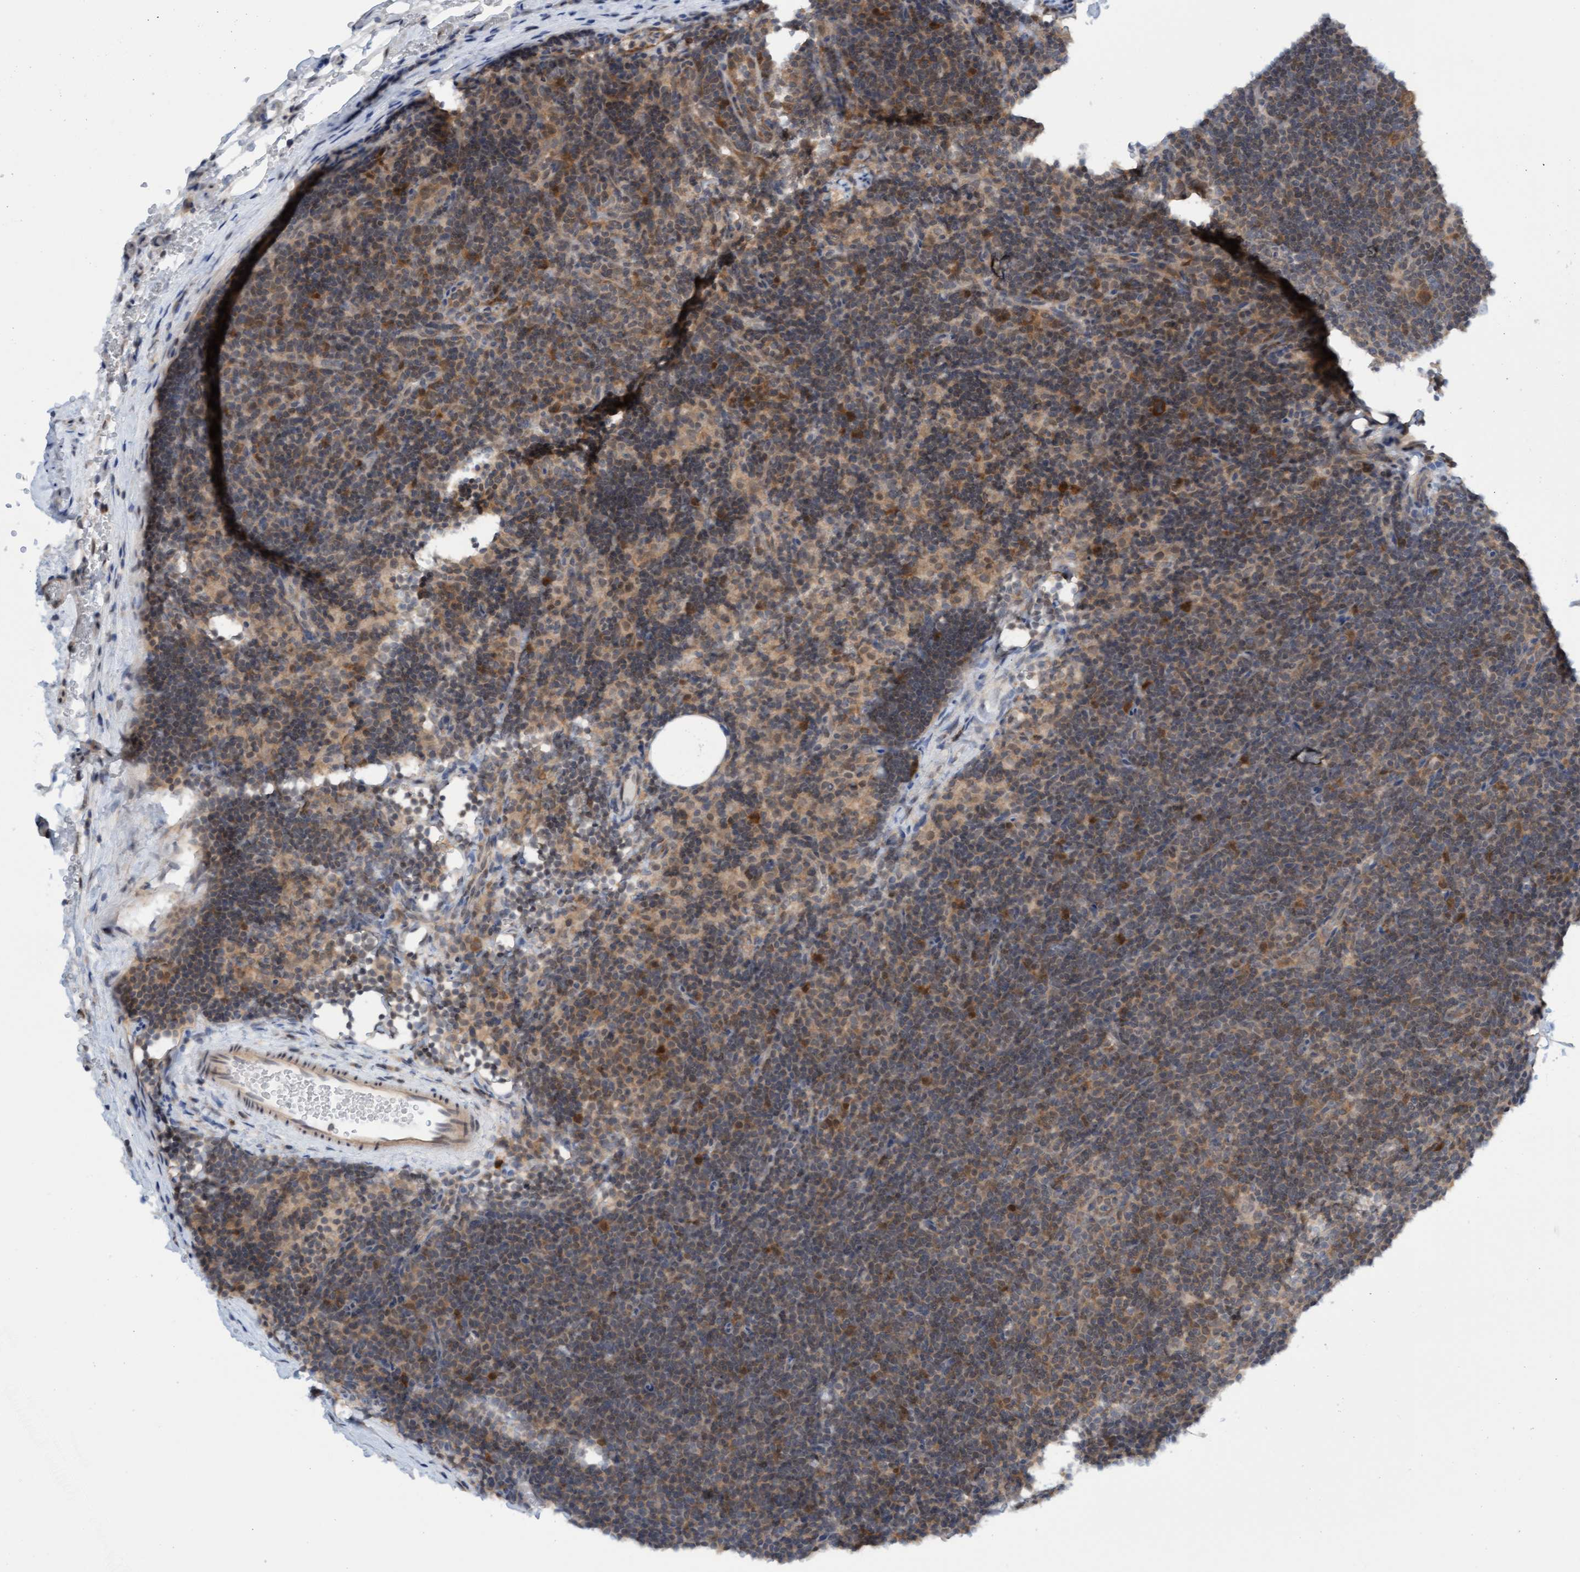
{"staining": {"intensity": "moderate", "quantity": ">75%", "location": "cytoplasmic/membranous"}, "tissue": "lymphoma", "cell_type": "Tumor cells", "image_type": "cancer", "snomed": [{"axis": "morphology", "description": "Hodgkin's disease, NOS"}, {"axis": "topography", "description": "Lymph node"}], "caption": "Lymphoma tissue reveals moderate cytoplasmic/membranous positivity in about >75% of tumor cells", "gene": "AMZ2", "patient": {"sex": "female", "age": 57}}